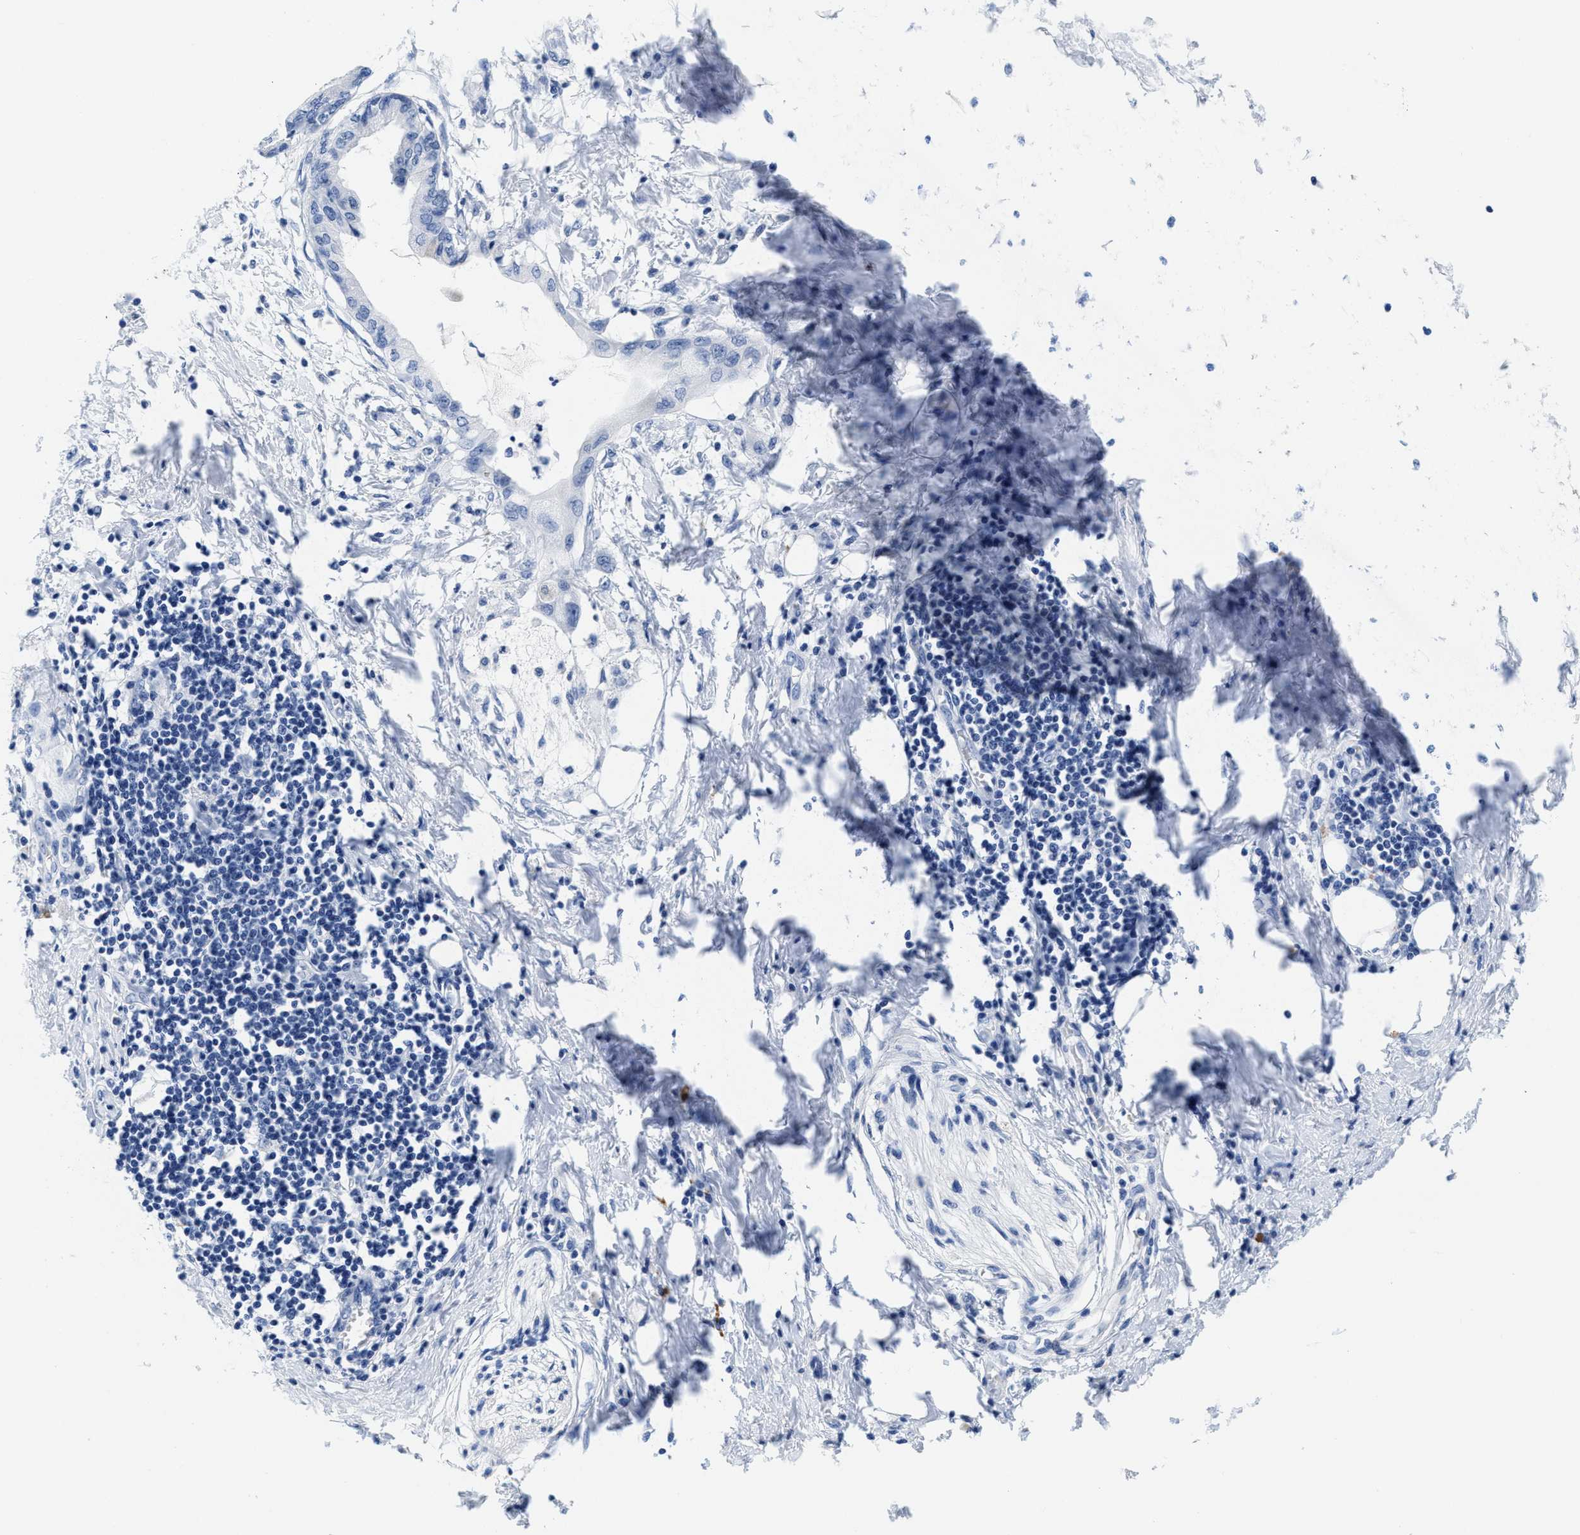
{"staining": {"intensity": "negative", "quantity": "none", "location": "none"}, "tissue": "pancreatic cancer", "cell_type": "Tumor cells", "image_type": "cancer", "snomed": [{"axis": "morphology", "description": "Normal tissue, NOS"}, {"axis": "morphology", "description": "Adenocarcinoma, NOS"}, {"axis": "topography", "description": "Pancreas"}, {"axis": "topography", "description": "Duodenum"}], "caption": "This is a image of immunohistochemistry (IHC) staining of pancreatic cancer, which shows no staining in tumor cells.", "gene": "TTC3", "patient": {"sex": "female", "age": 60}}